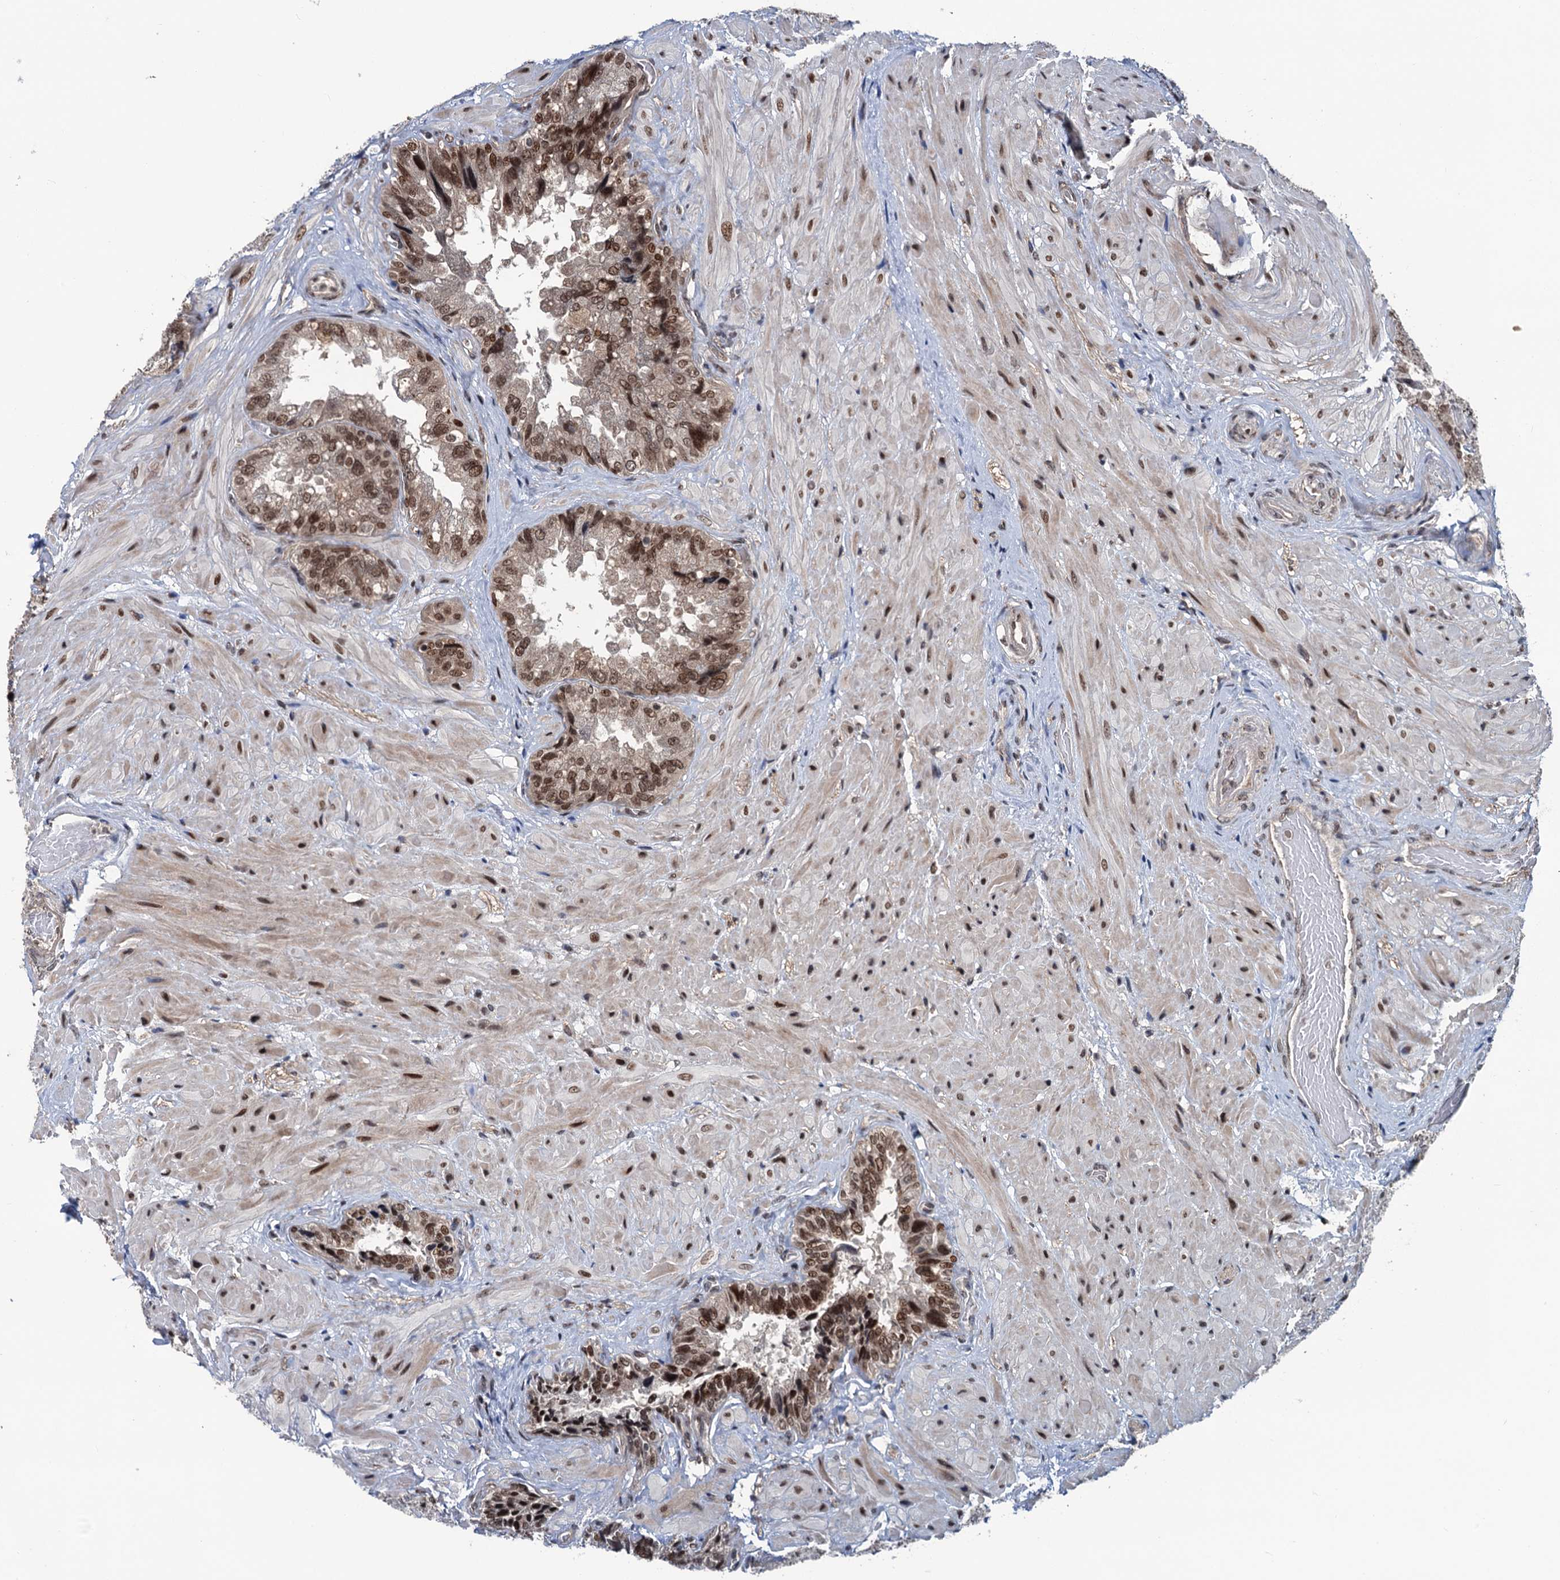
{"staining": {"intensity": "strong", "quantity": "25%-75%", "location": "nuclear"}, "tissue": "seminal vesicle", "cell_type": "Glandular cells", "image_type": "normal", "snomed": [{"axis": "morphology", "description": "Normal tissue, NOS"}, {"axis": "topography", "description": "Prostate and seminal vesicle, NOS"}, {"axis": "topography", "description": "Prostate"}, {"axis": "topography", "description": "Seminal veicle"}], "caption": "Protein positivity by IHC demonstrates strong nuclear positivity in approximately 25%-75% of glandular cells in normal seminal vesicle.", "gene": "RASSF4", "patient": {"sex": "male", "age": 67}}